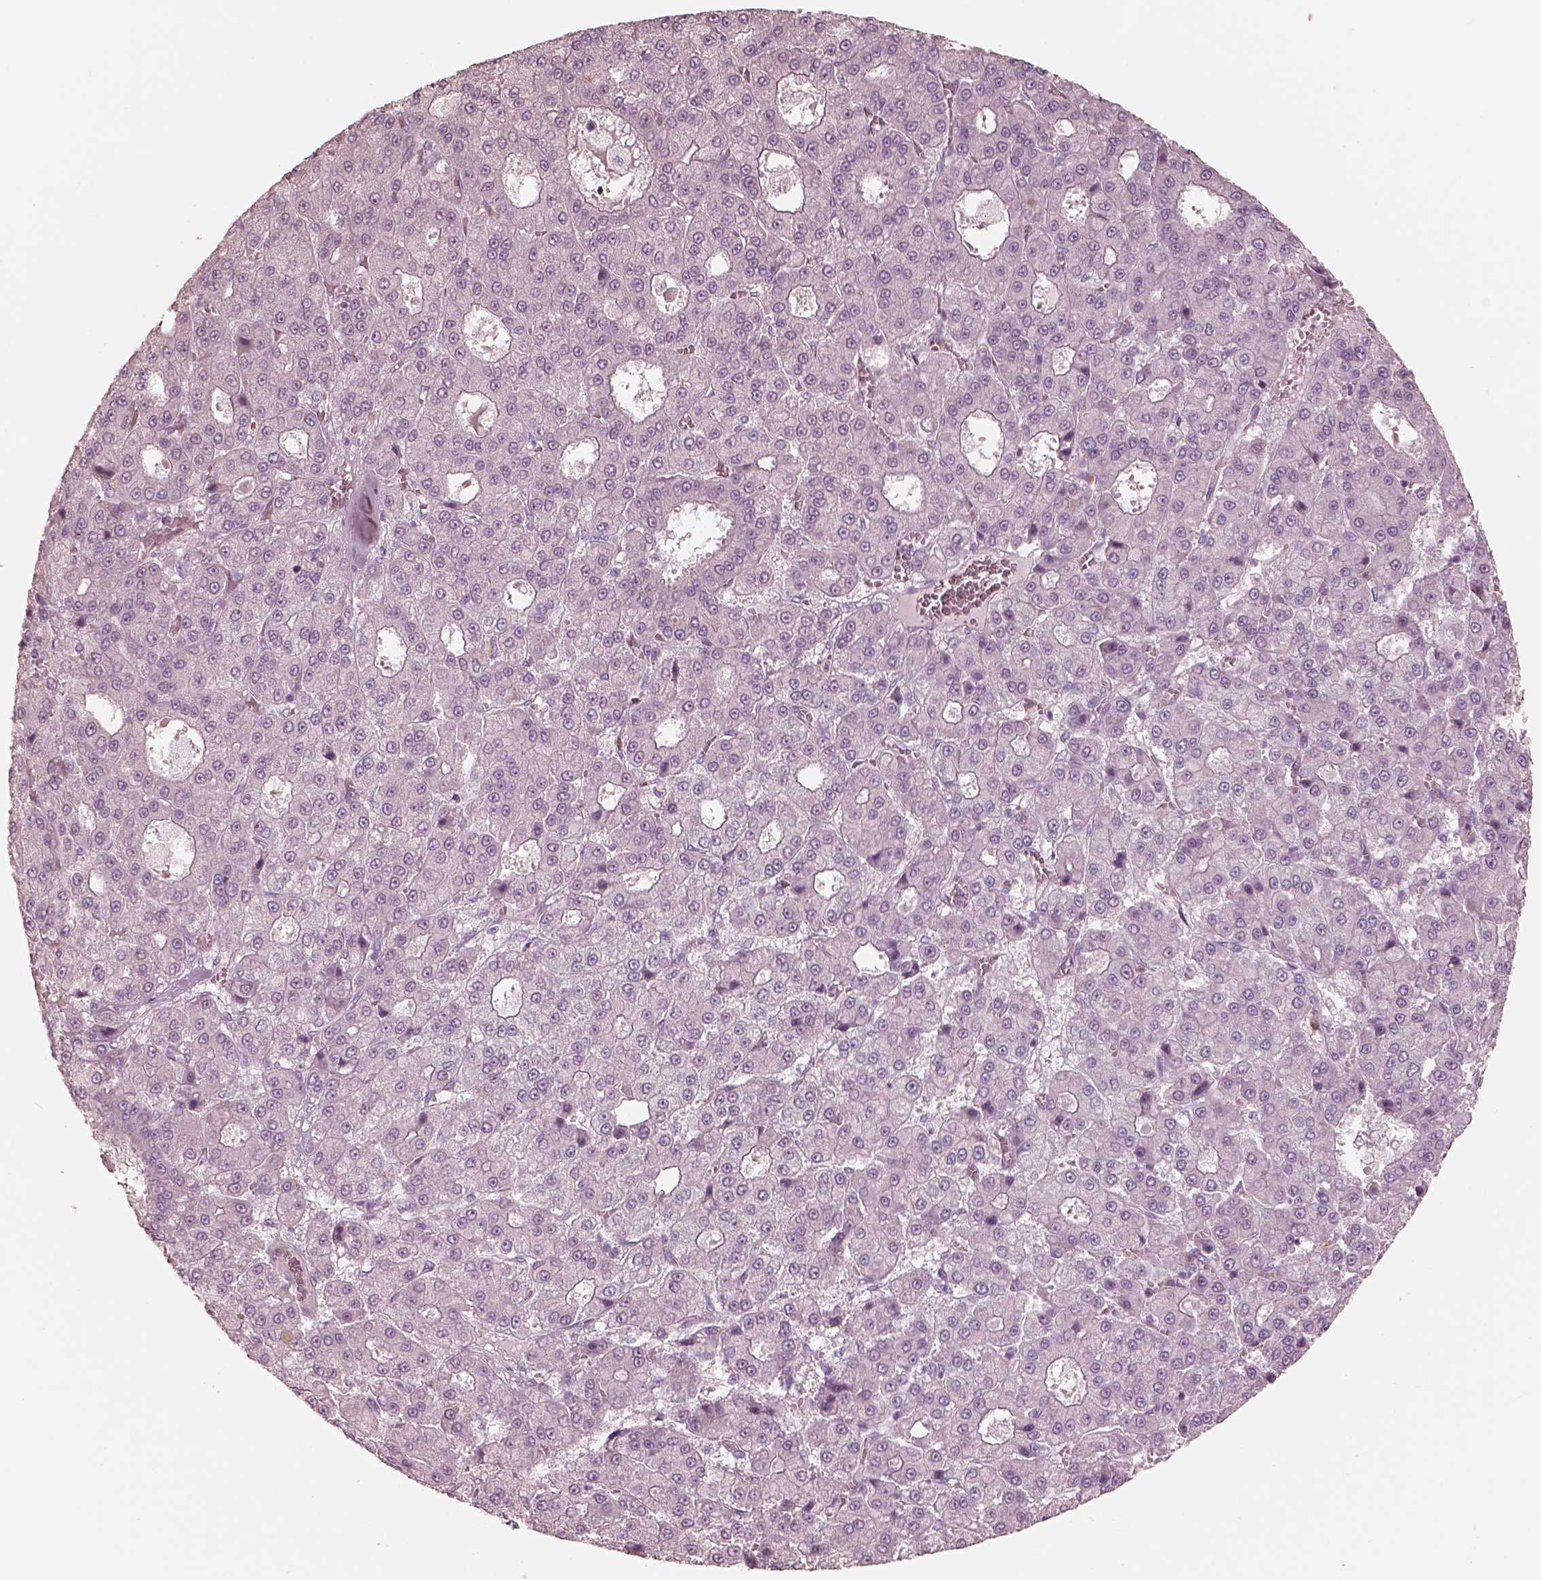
{"staining": {"intensity": "negative", "quantity": "none", "location": "none"}, "tissue": "liver cancer", "cell_type": "Tumor cells", "image_type": "cancer", "snomed": [{"axis": "morphology", "description": "Carcinoma, Hepatocellular, NOS"}, {"axis": "topography", "description": "Liver"}], "caption": "Immunohistochemical staining of human liver cancer displays no significant positivity in tumor cells. The staining was performed using DAB to visualize the protein expression in brown, while the nuclei were stained in blue with hematoxylin (Magnification: 20x).", "gene": "GPRIN1", "patient": {"sex": "male", "age": 70}}